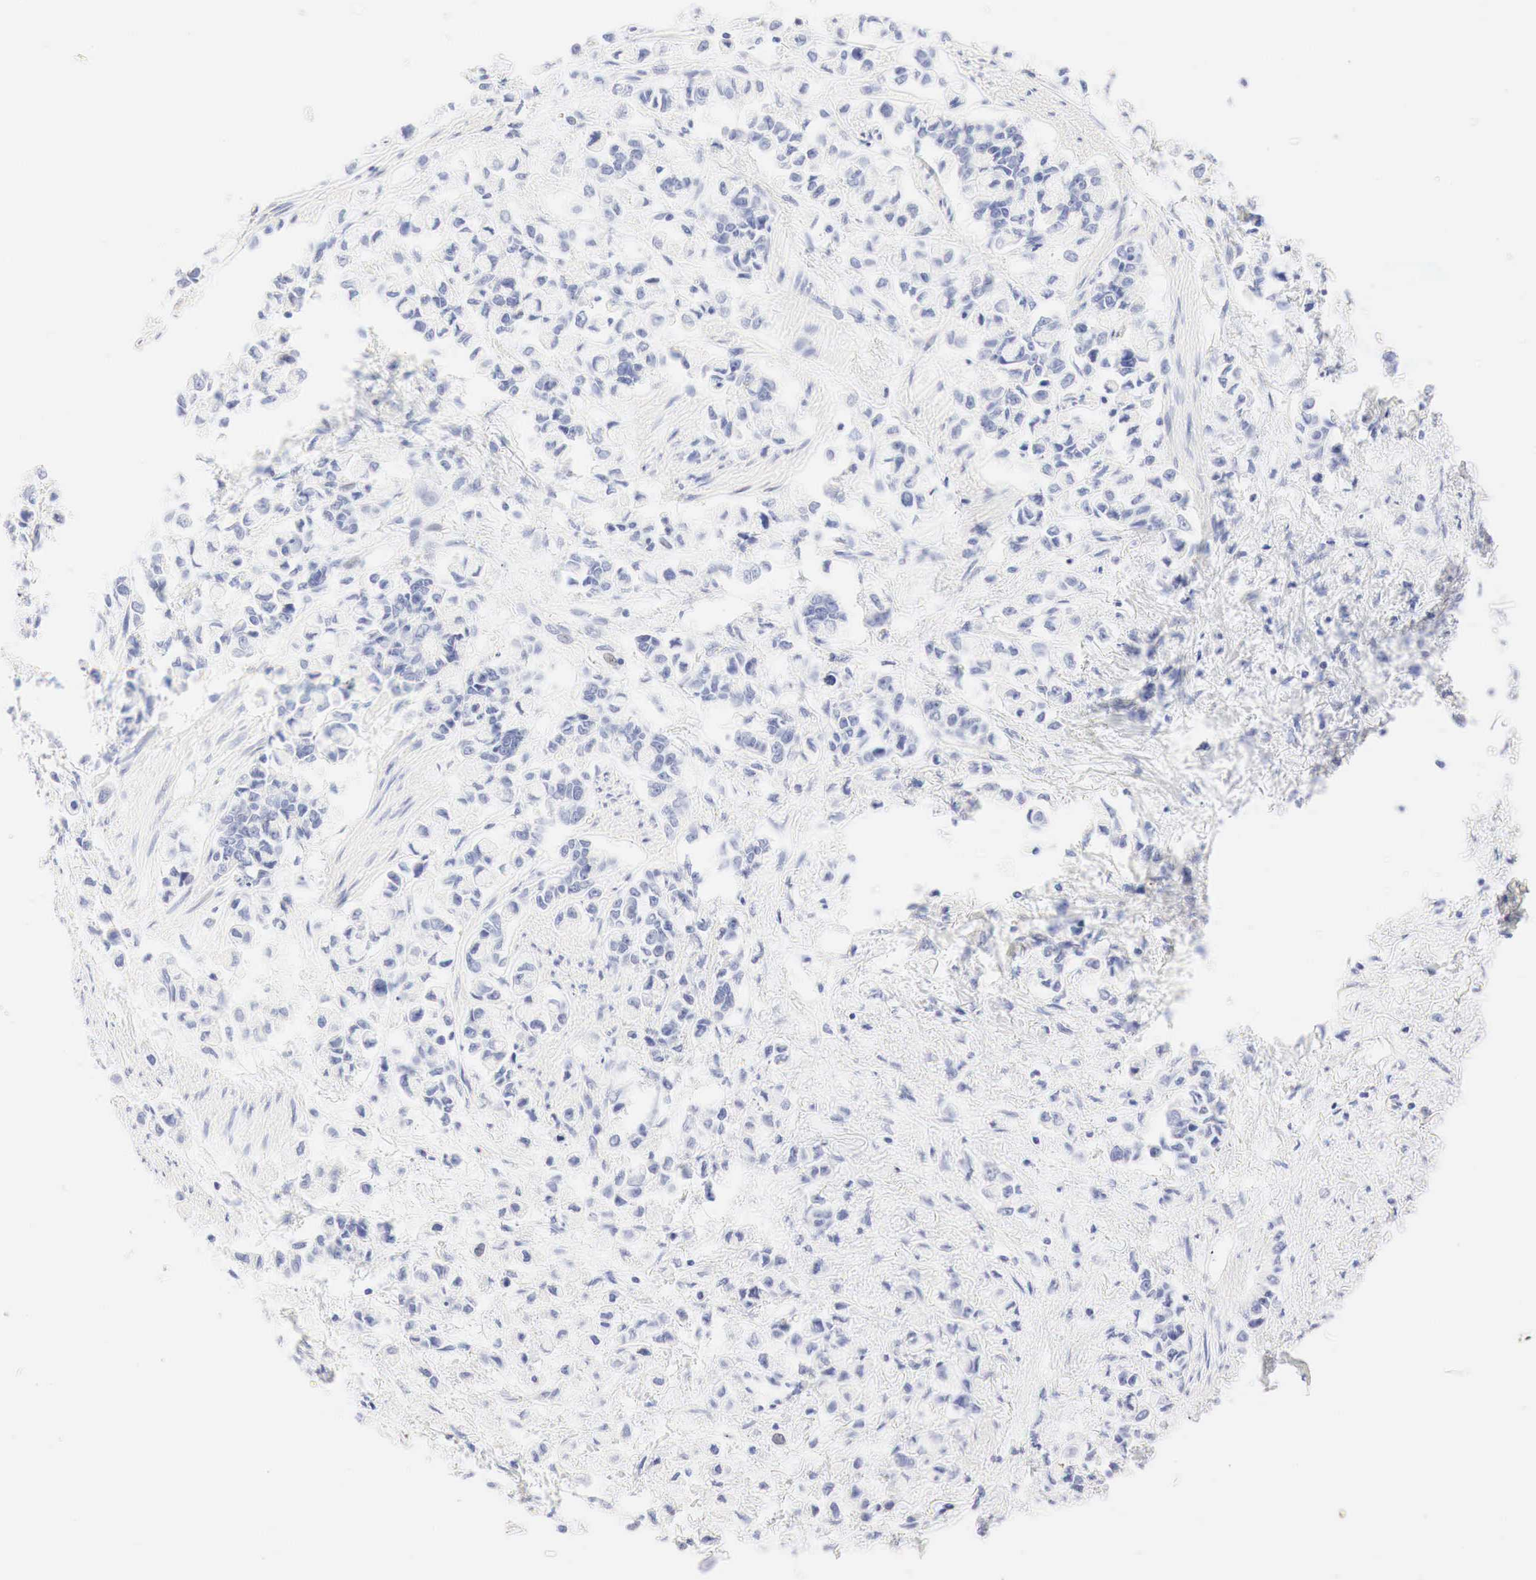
{"staining": {"intensity": "negative", "quantity": "none", "location": "none"}, "tissue": "stomach cancer", "cell_type": "Tumor cells", "image_type": "cancer", "snomed": [{"axis": "morphology", "description": "Adenocarcinoma, NOS"}, {"axis": "topography", "description": "Stomach"}], "caption": "A photomicrograph of adenocarcinoma (stomach) stained for a protein demonstrates no brown staining in tumor cells.", "gene": "NKX2-1", "patient": {"sex": "male", "age": 78}}